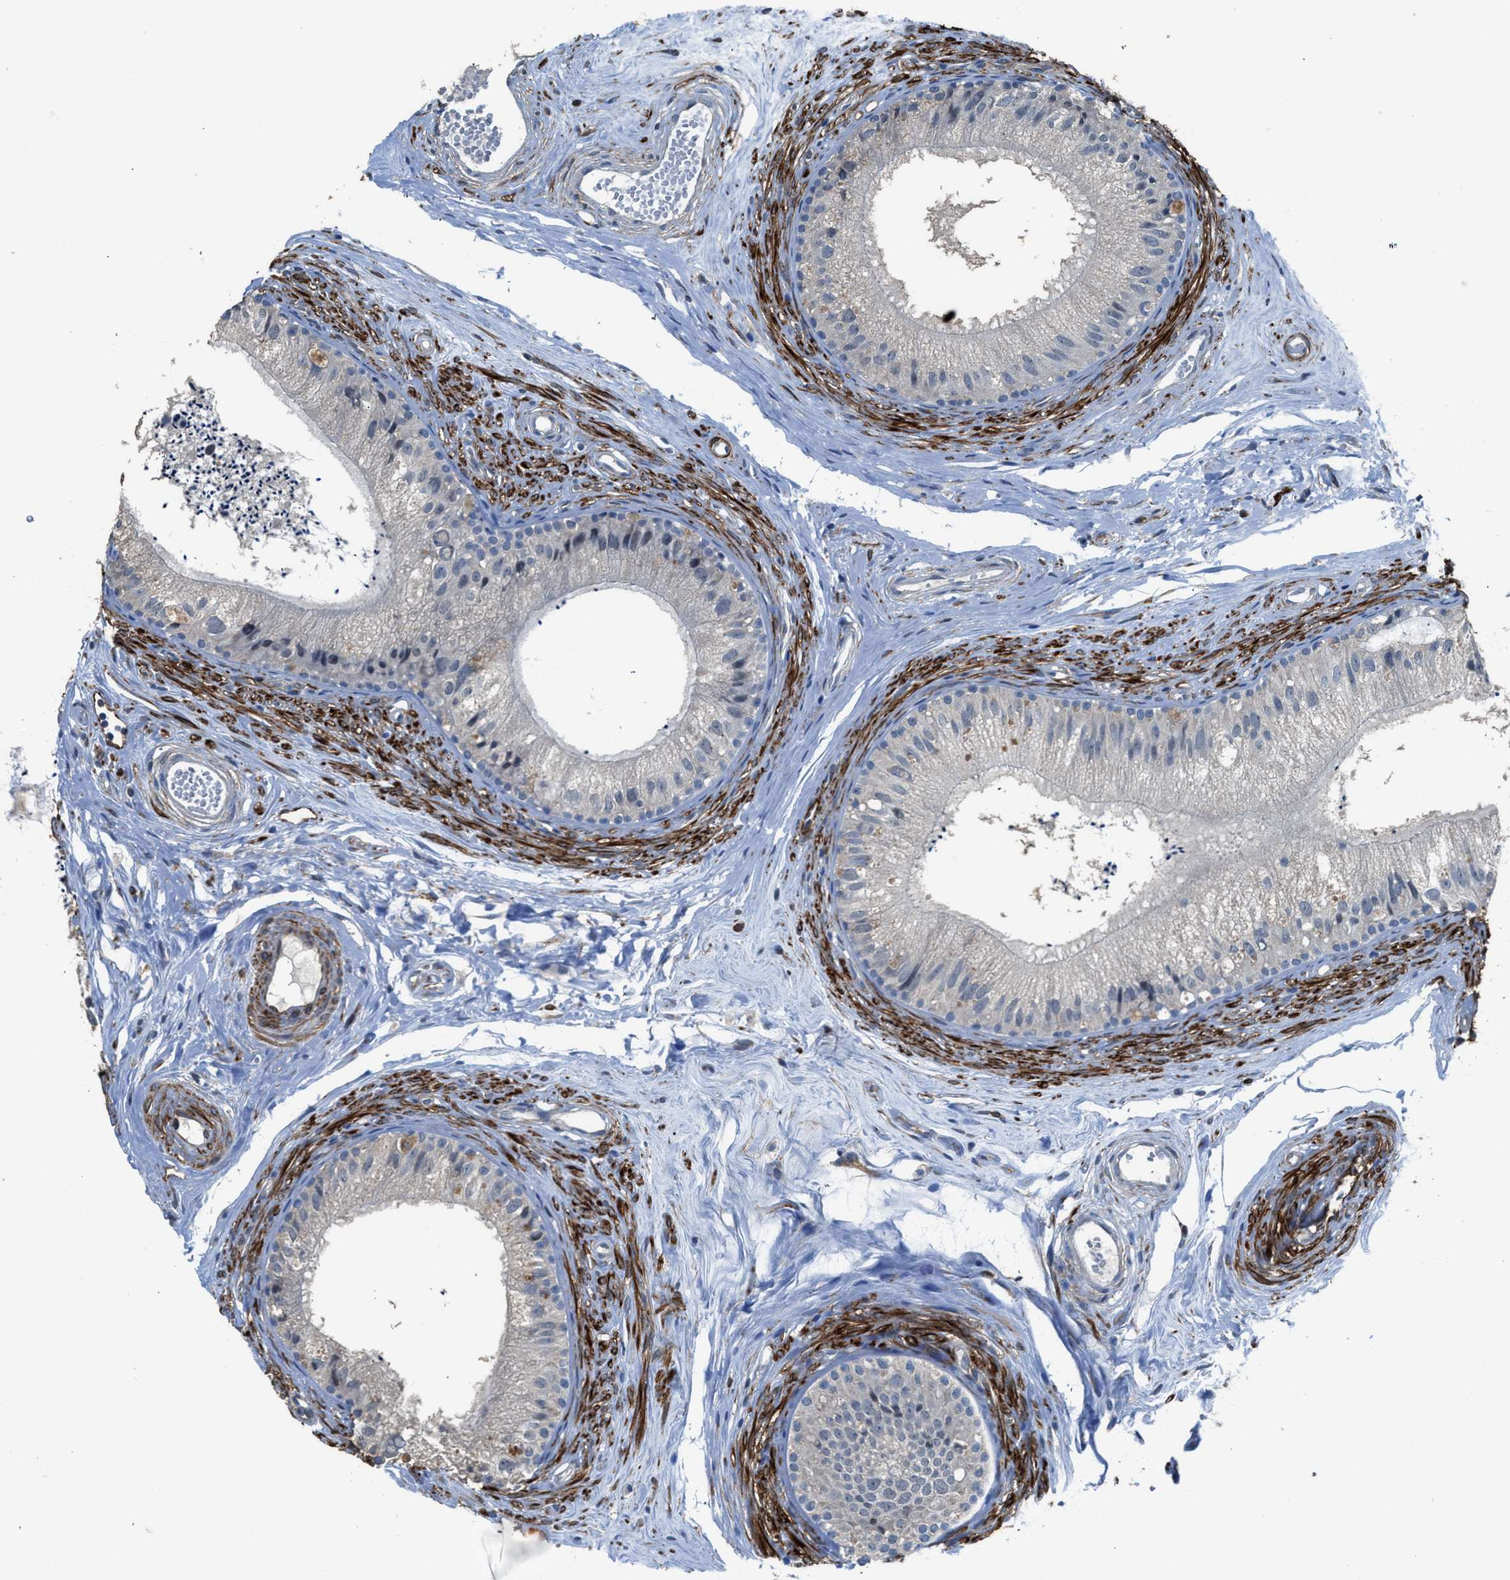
{"staining": {"intensity": "negative", "quantity": "none", "location": "none"}, "tissue": "epididymis", "cell_type": "Glandular cells", "image_type": "normal", "snomed": [{"axis": "morphology", "description": "Normal tissue, NOS"}, {"axis": "topography", "description": "Epididymis"}], "caption": "Immunohistochemical staining of benign human epididymis reveals no significant expression in glandular cells.", "gene": "SYNM", "patient": {"sex": "male", "age": 56}}